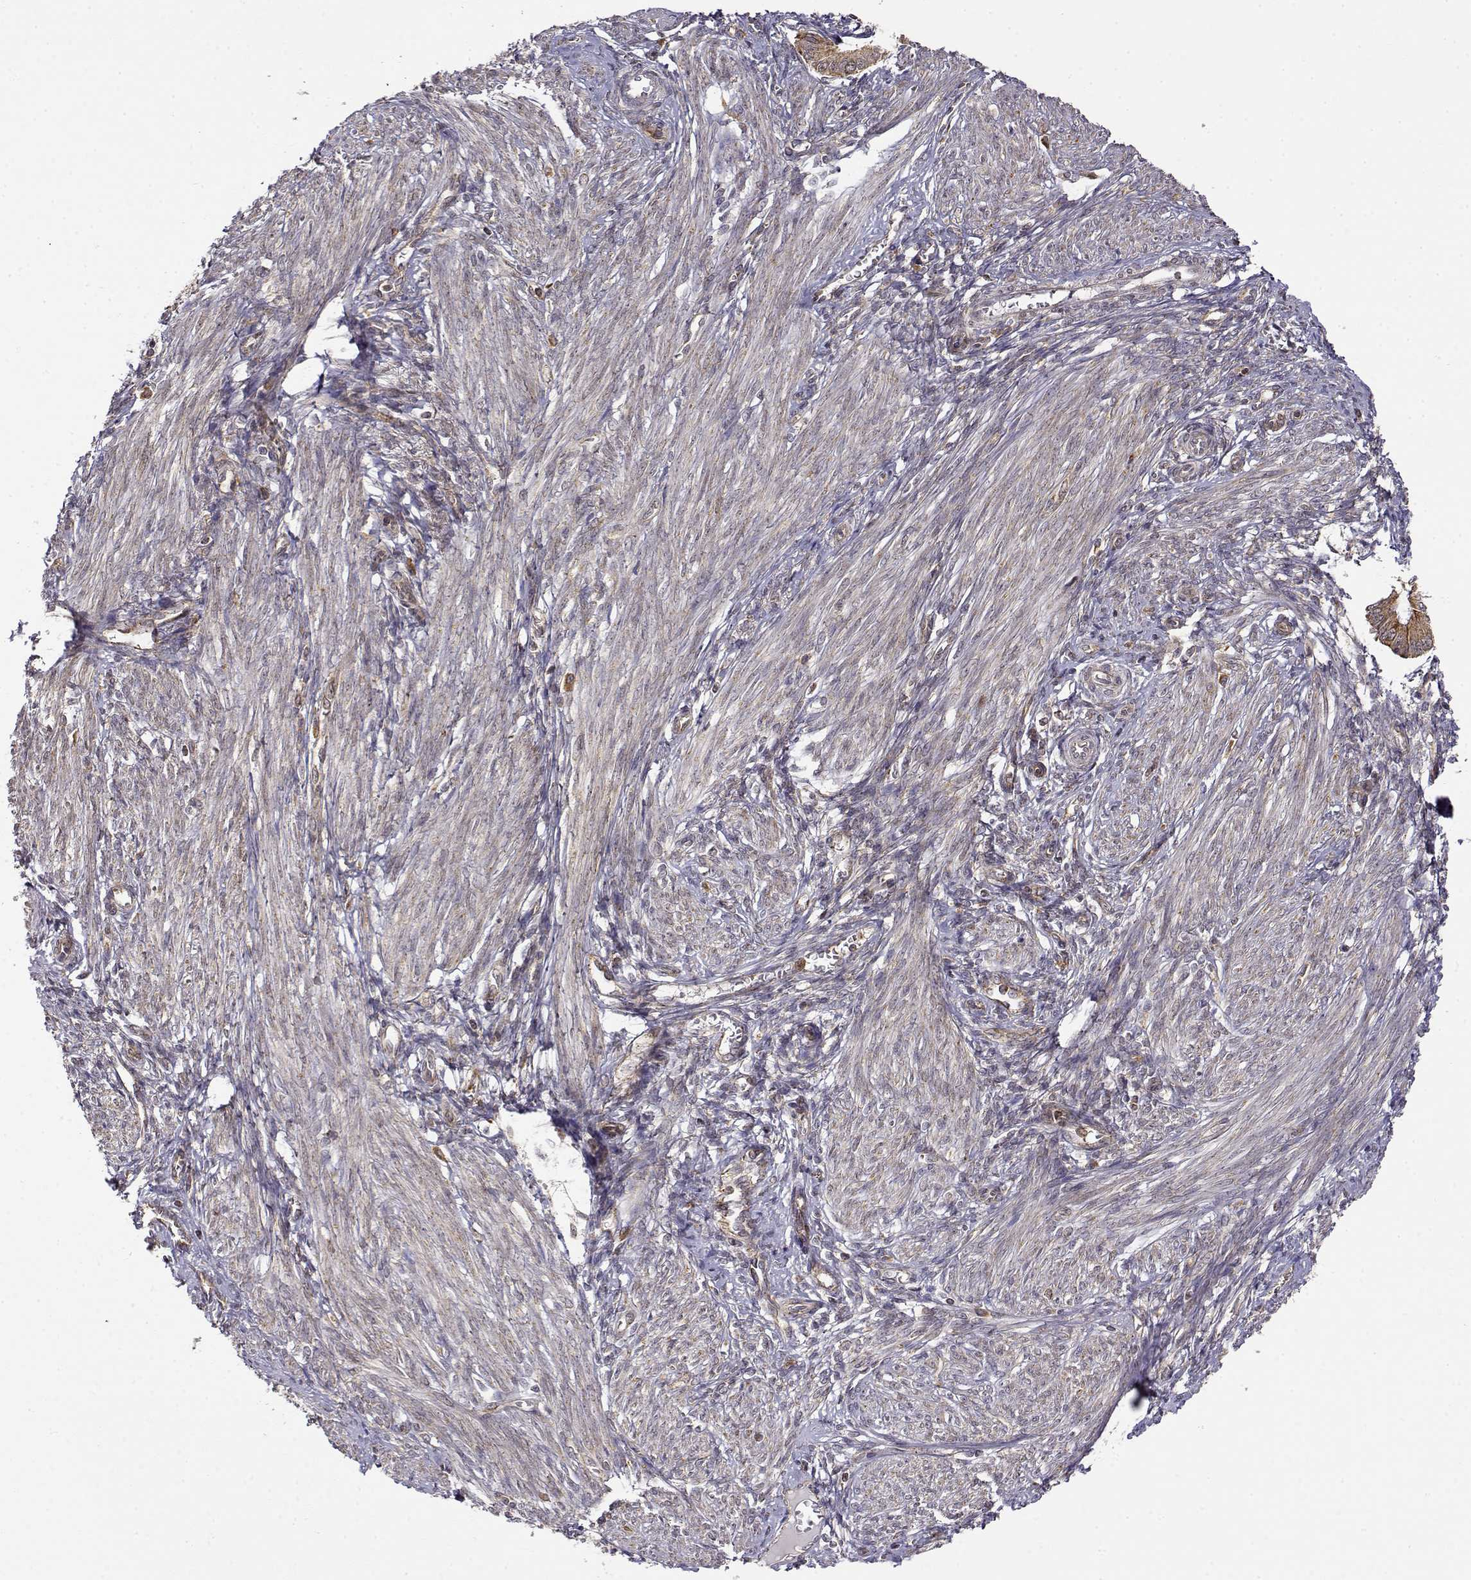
{"staining": {"intensity": "moderate", "quantity": "25%-75%", "location": "cytoplasmic/membranous"}, "tissue": "endometrium", "cell_type": "Cells in endometrial stroma", "image_type": "normal", "snomed": [{"axis": "morphology", "description": "Normal tissue, NOS"}, {"axis": "topography", "description": "Endometrium"}], "caption": "A brown stain highlights moderate cytoplasmic/membranous staining of a protein in cells in endometrial stroma of unremarkable human endometrium.", "gene": "RNF13", "patient": {"sex": "female", "age": 42}}